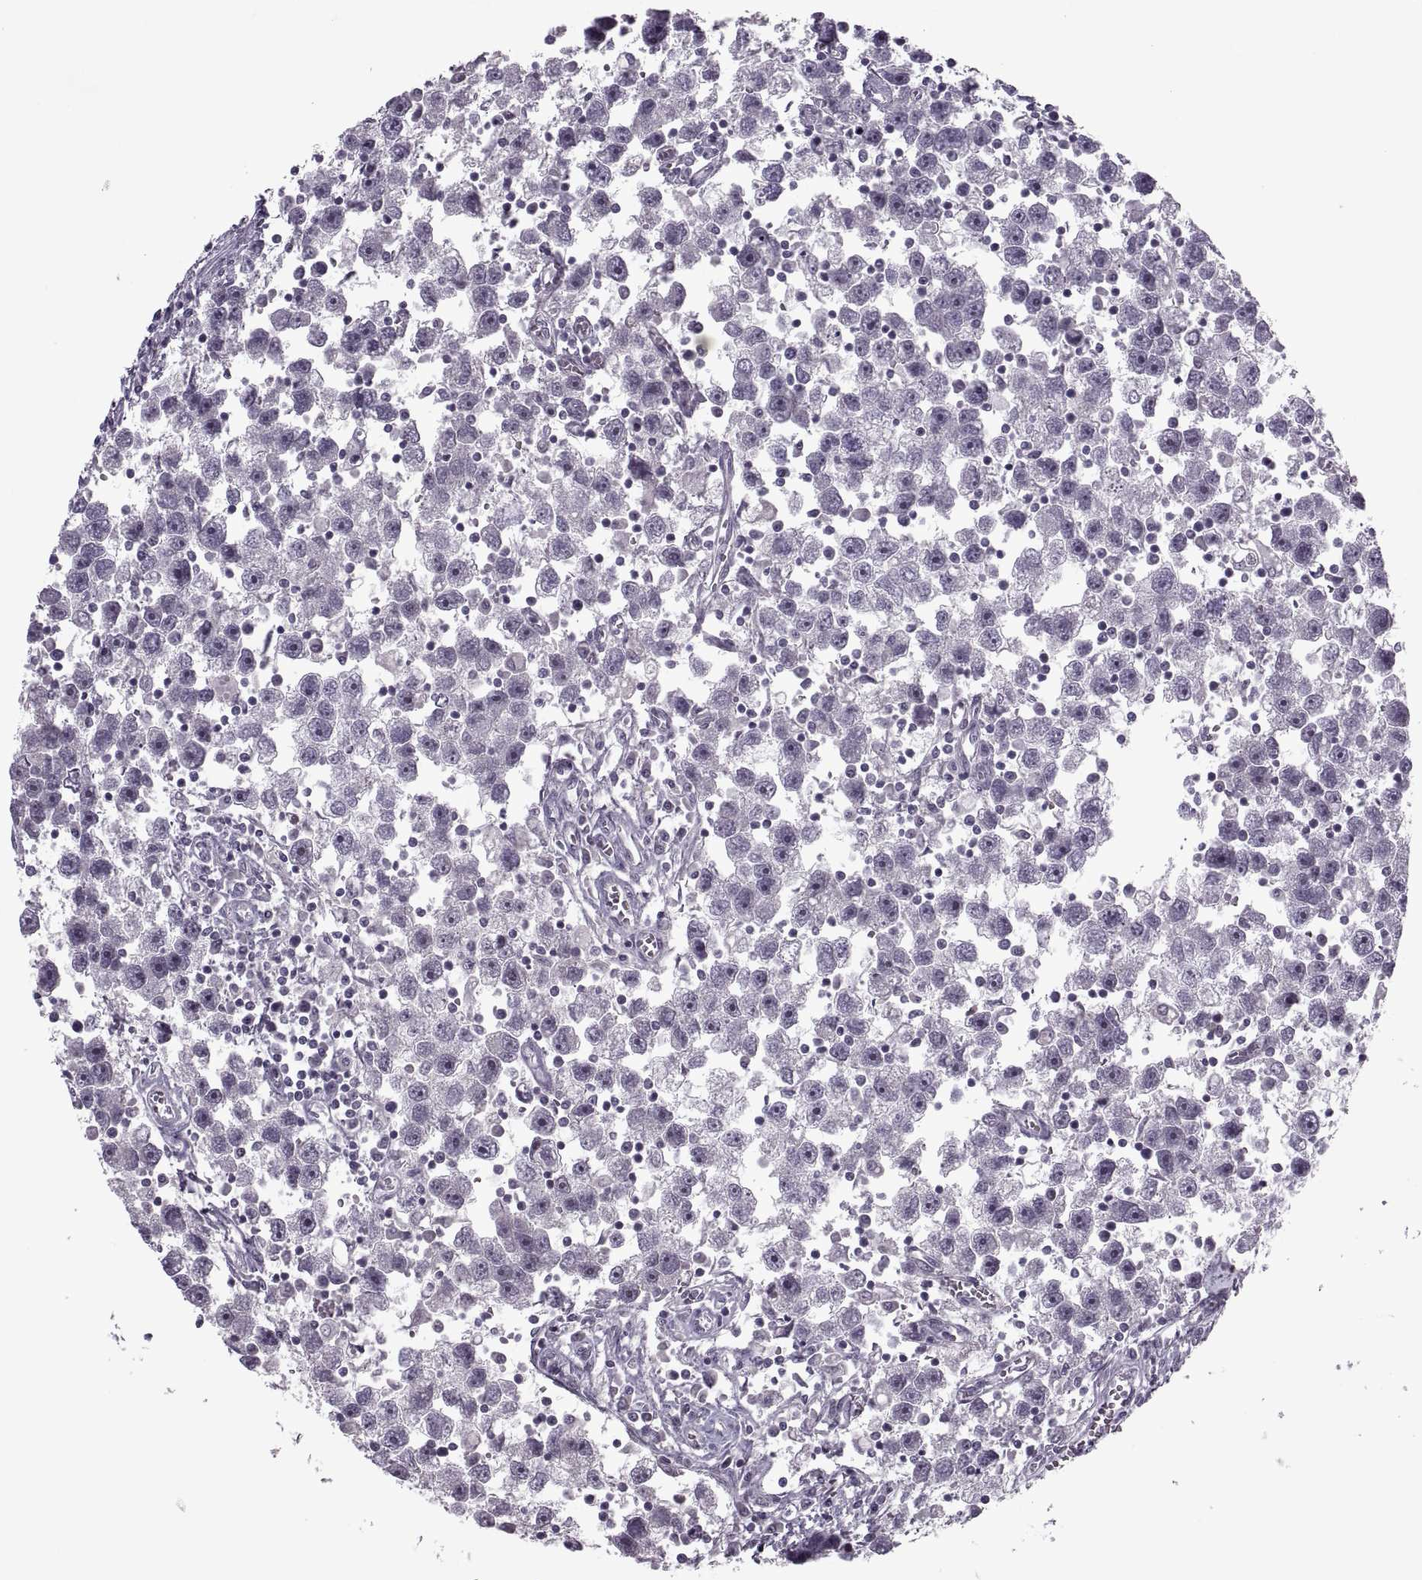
{"staining": {"intensity": "negative", "quantity": "none", "location": "none"}, "tissue": "testis cancer", "cell_type": "Tumor cells", "image_type": "cancer", "snomed": [{"axis": "morphology", "description": "Seminoma, NOS"}, {"axis": "topography", "description": "Testis"}], "caption": "An immunohistochemistry photomicrograph of testis seminoma is shown. There is no staining in tumor cells of testis seminoma.", "gene": "MGAT4D", "patient": {"sex": "male", "age": 30}}